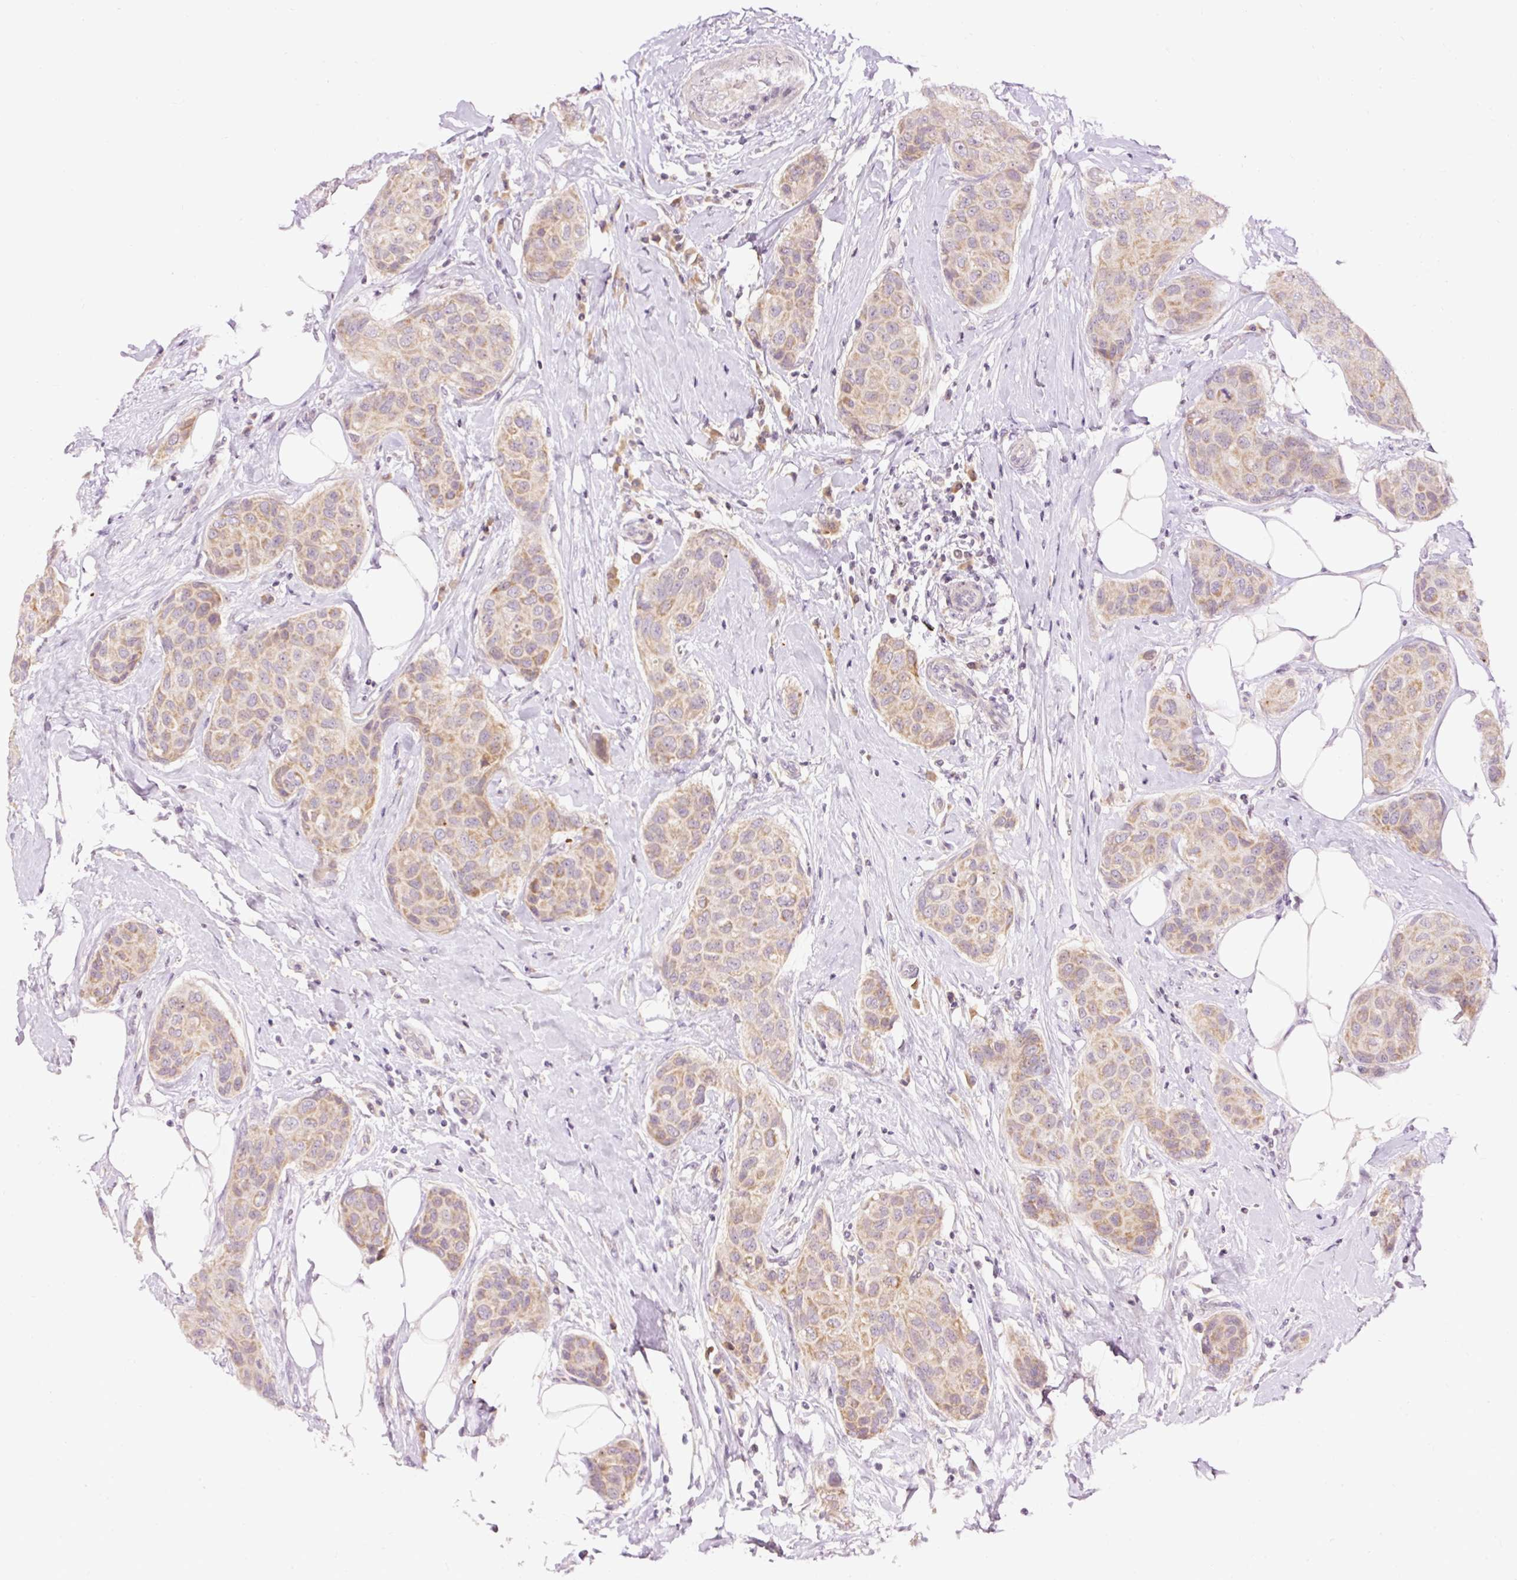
{"staining": {"intensity": "moderate", "quantity": "25%-75%", "location": "cytoplasmic/membranous"}, "tissue": "breast cancer", "cell_type": "Tumor cells", "image_type": "cancer", "snomed": [{"axis": "morphology", "description": "Duct carcinoma"}, {"axis": "topography", "description": "Breast"}, {"axis": "topography", "description": "Lymph node"}], "caption": "Moderate cytoplasmic/membranous protein staining is identified in about 25%-75% of tumor cells in breast infiltrating ductal carcinoma.", "gene": "ABHD11", "patient": {"sex": "female", "age": 80}}